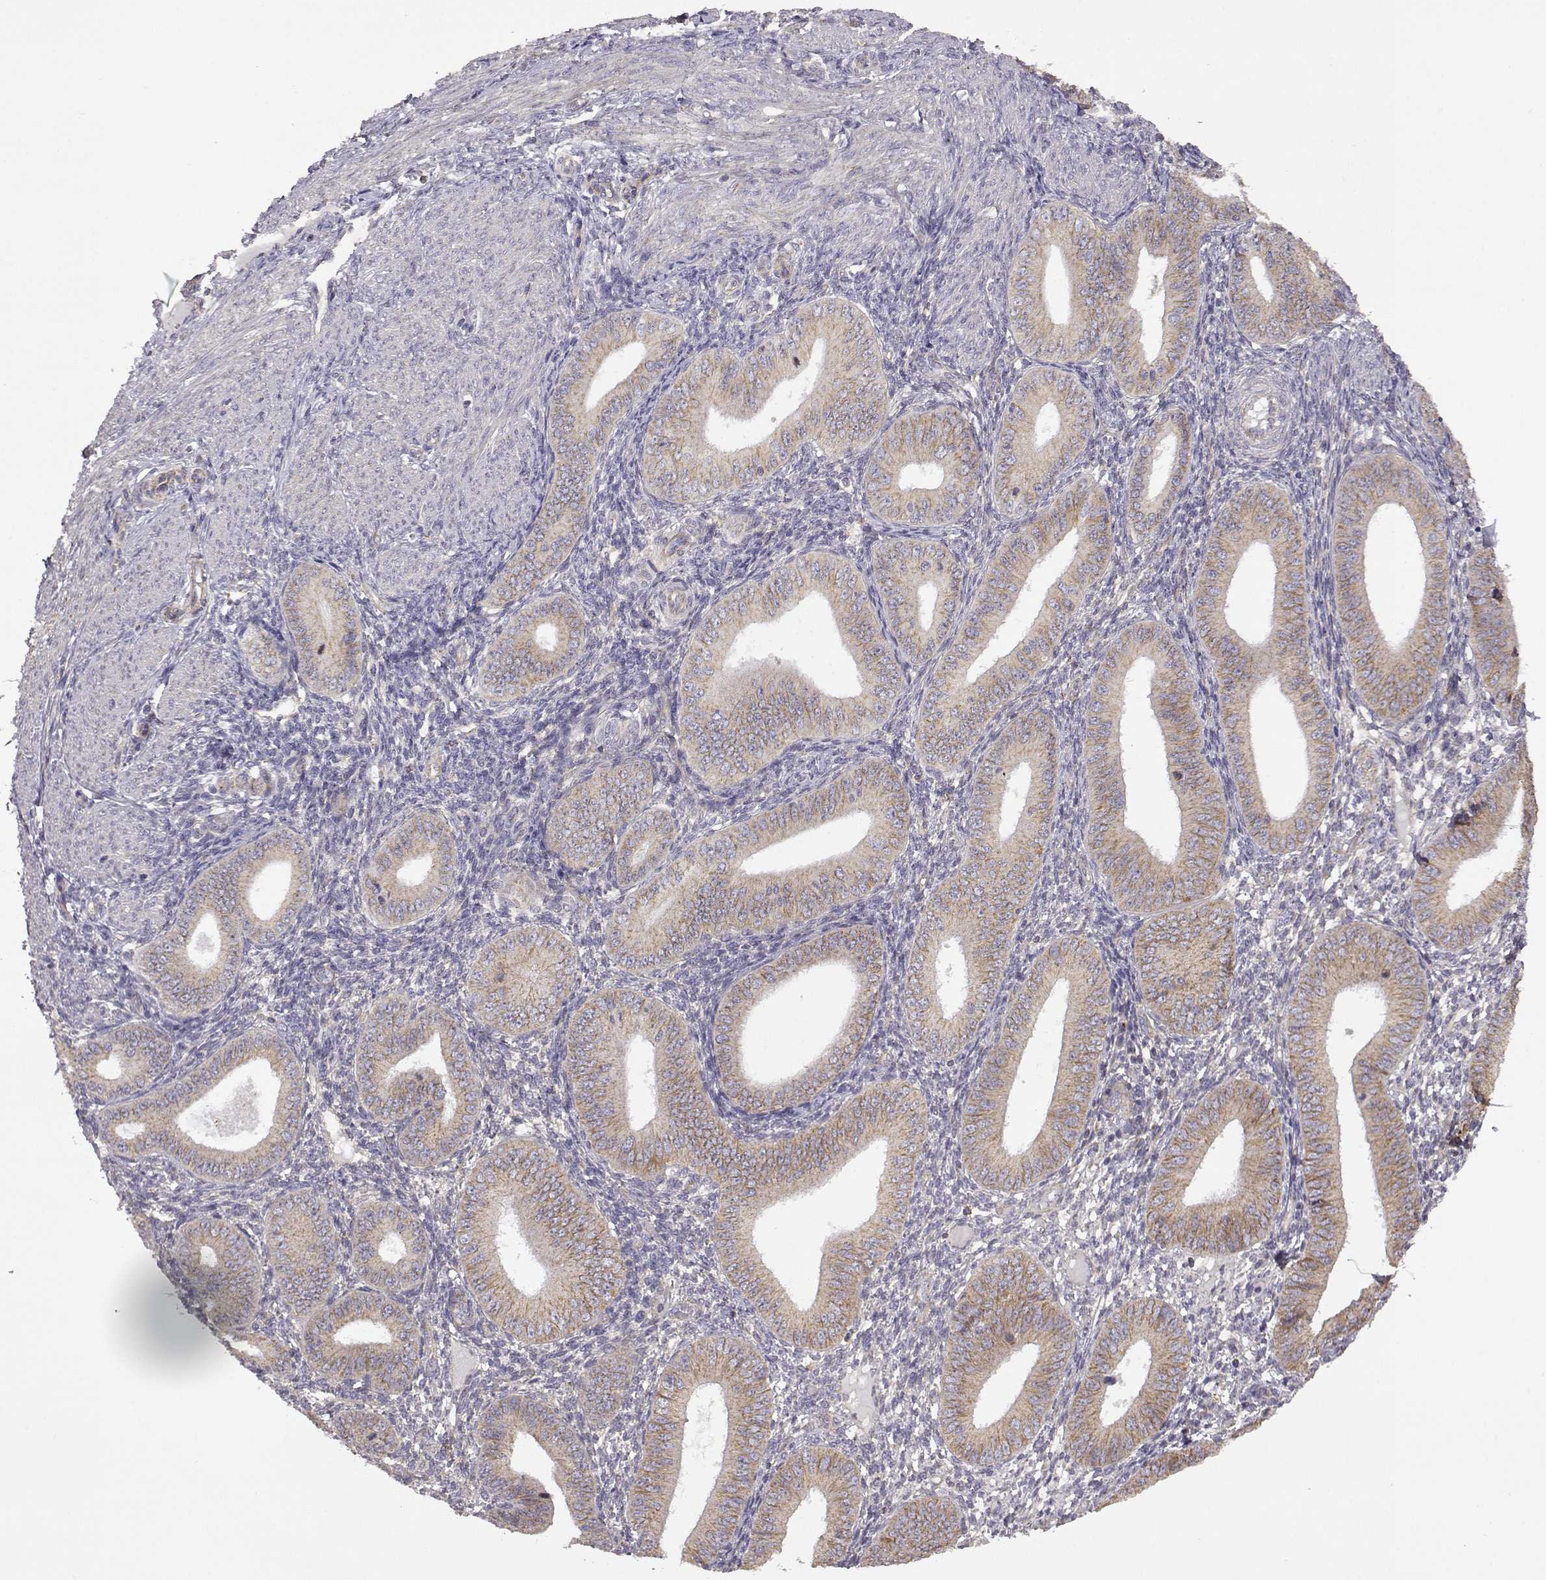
{"staining": {"intensity": "negative", "quantity": "none", "location": "none"}, "tissue": "endometrium", "cell_type": "Cells in endometrial stroma", "image_type": "normal", "snomed": [{"axis": "morphology", "description": "Normal tissue, NOS"}, {"axis": "topography", "description": "Endometrium"}], "caption": "Endometrium was stained to show a protein in brown. There is no significant positivity in cells in endometrial stroma. Nuclei are stained in blue.", "gene": "DDC", "patient": {"sex": "female", "age": 39}}